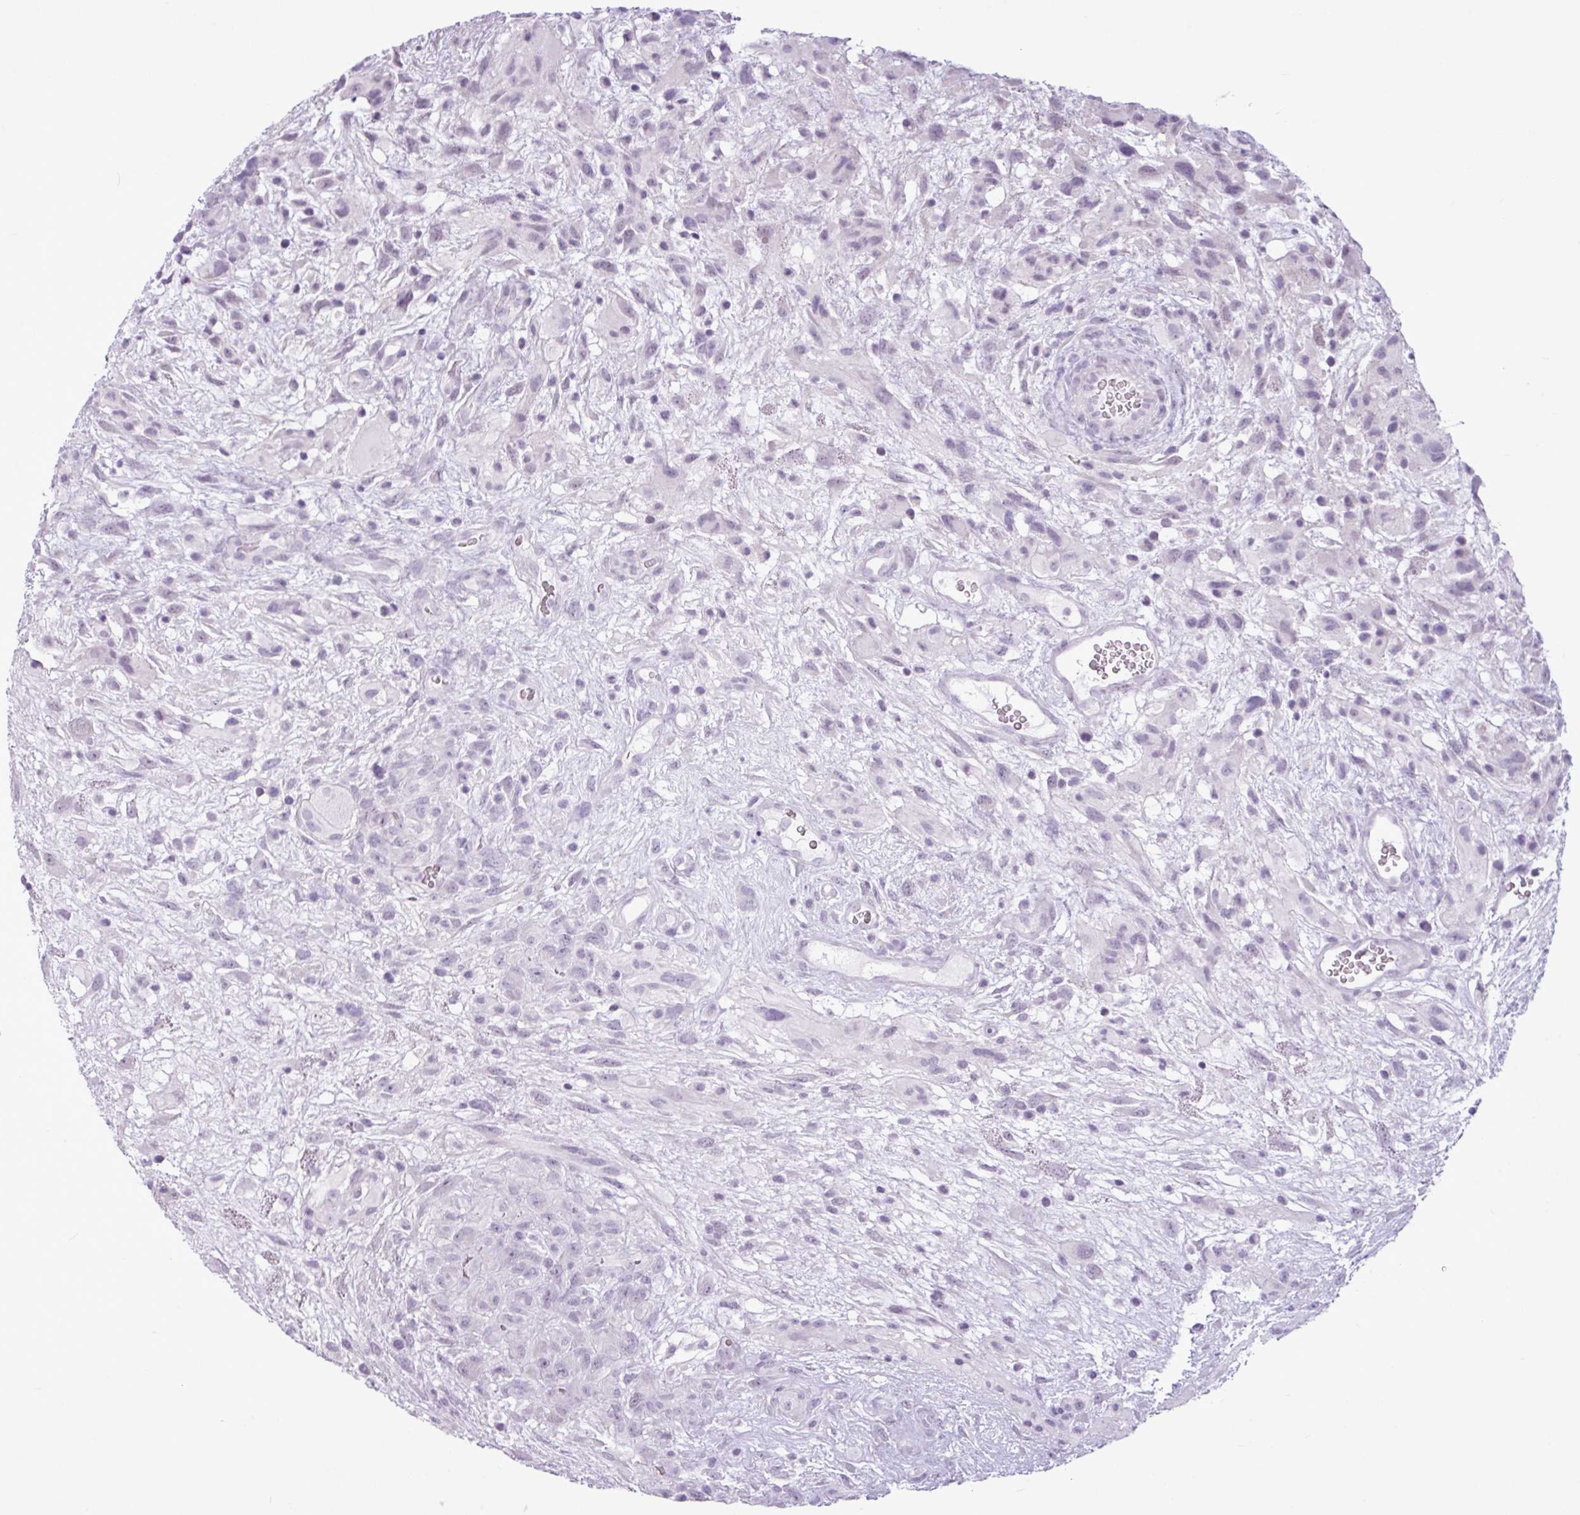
{"staining": {"intensity": "negative", "quantity": "none", "location": "none"}, "tissue": "glioma", "cell_type": "Tumor cells", "image_type": "cancer", "snomed": [{"axis": "morphology", "description": "Glioma, malignant, High grade"}, {"axis": "topography", "description": "Brain"}], "caption": "A histopathology image of glioma stained for a protein displays no brown staining in tumor cells. (DAB (3,3'-diaminobenzidine) IHC with hematoxylin counter stain).", "gene": "AMY2A", "patient": {"sex": "male", "age": 61}}